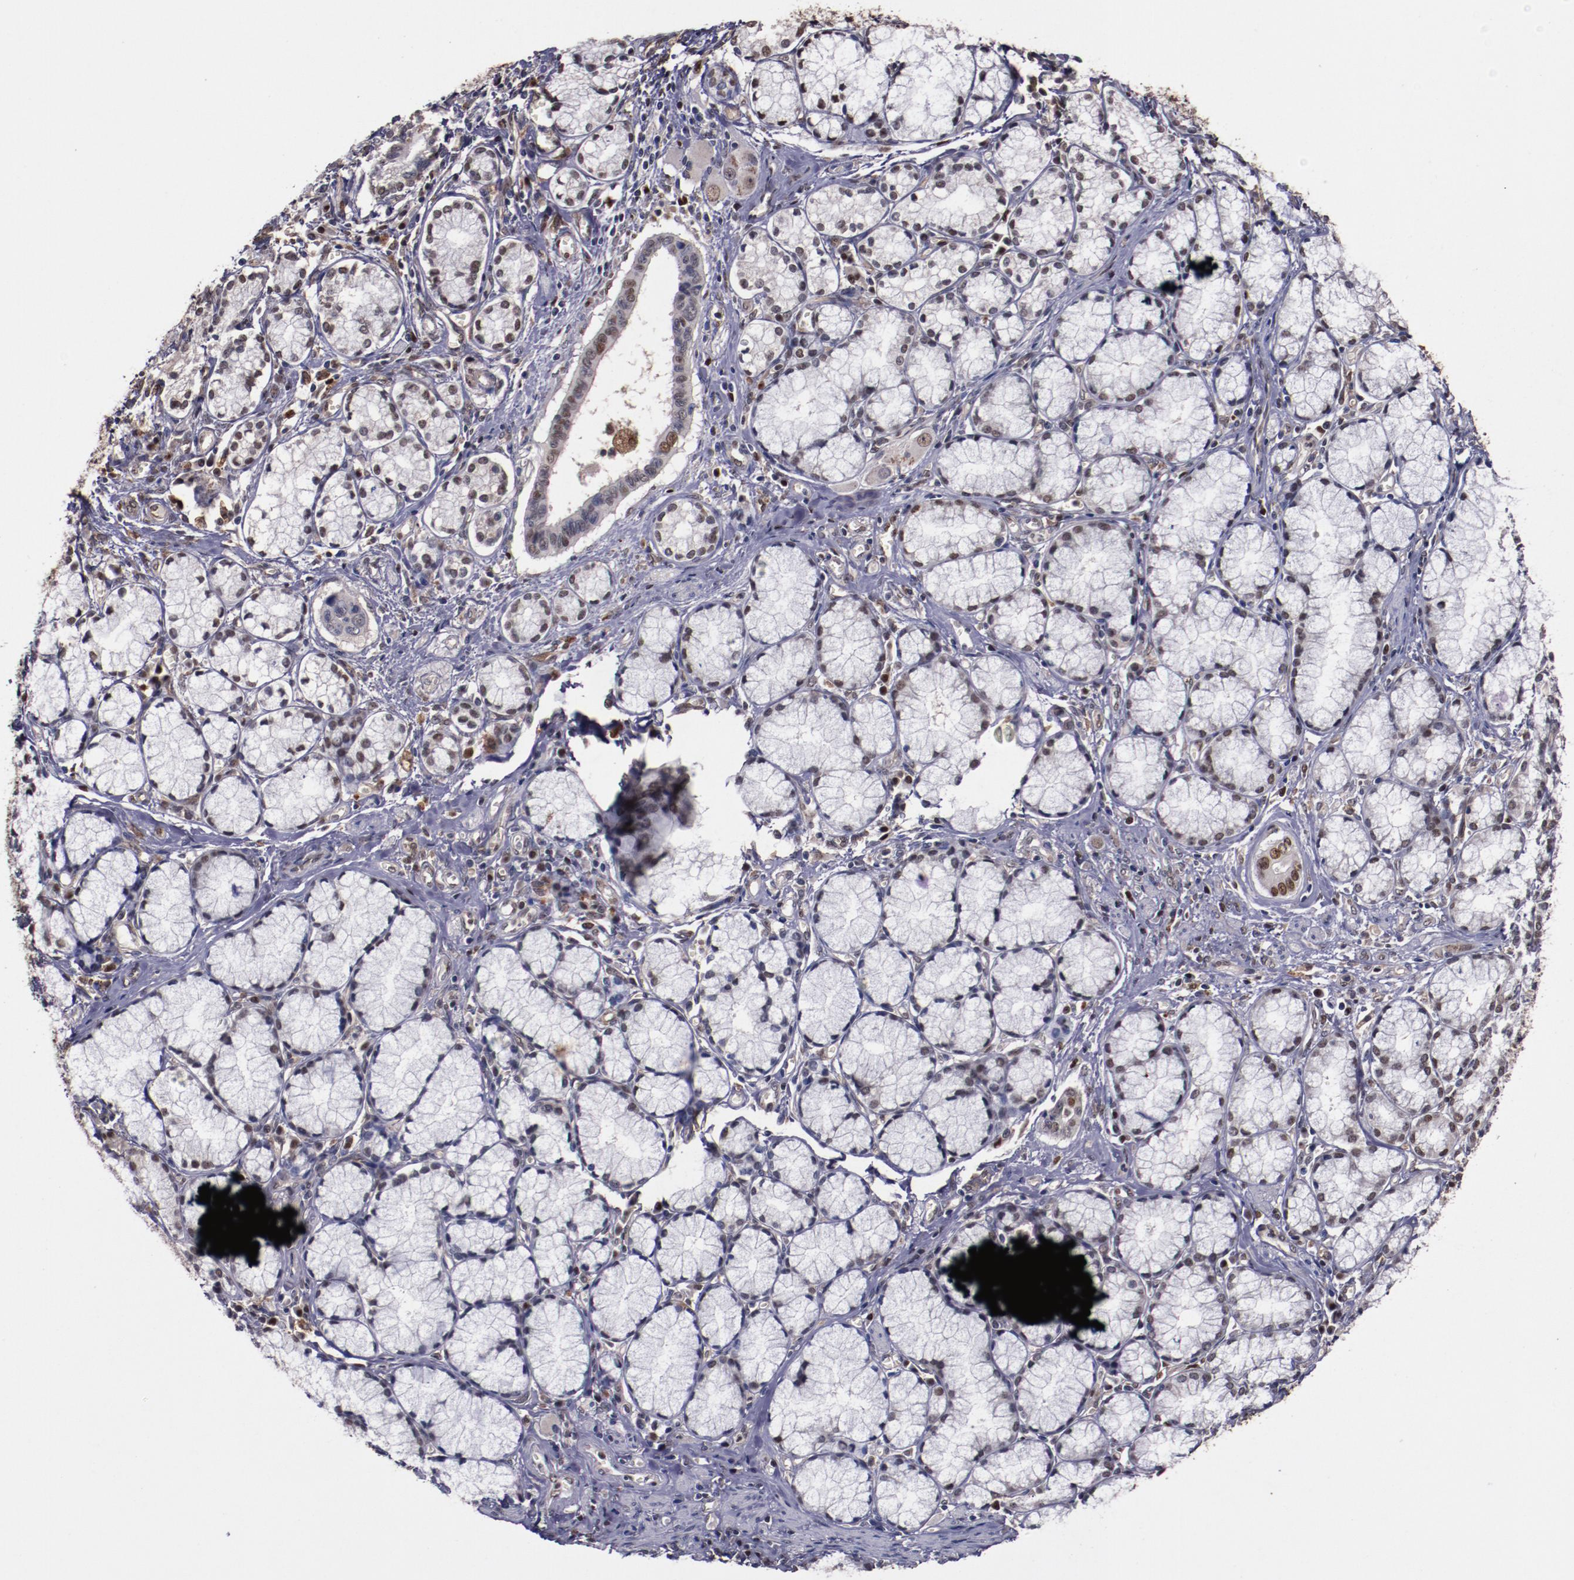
{"staining": {"intensity": "moderate", "quantity": "<25%", "location": "nuclear"}, "tissue": "pancreatic cancer", "cell_type": "Tumor cells", "image_type": "cancer", "snomed": [{"axis": "morphology", "description": "Adenocarcinoma, NOS"}, {"axis": "topography", "description": "Pancreas"}], "caption": "Immunohistochemical staining of human pancreatic adenocarcinoma displays low levels of moderate nuclear positivity in about <25% of tumor cells. (DAB IHC with brightfield microscopy, high magnification).", "gene": "CHEK2", "patient": {"sex": "male", "age": 77}}